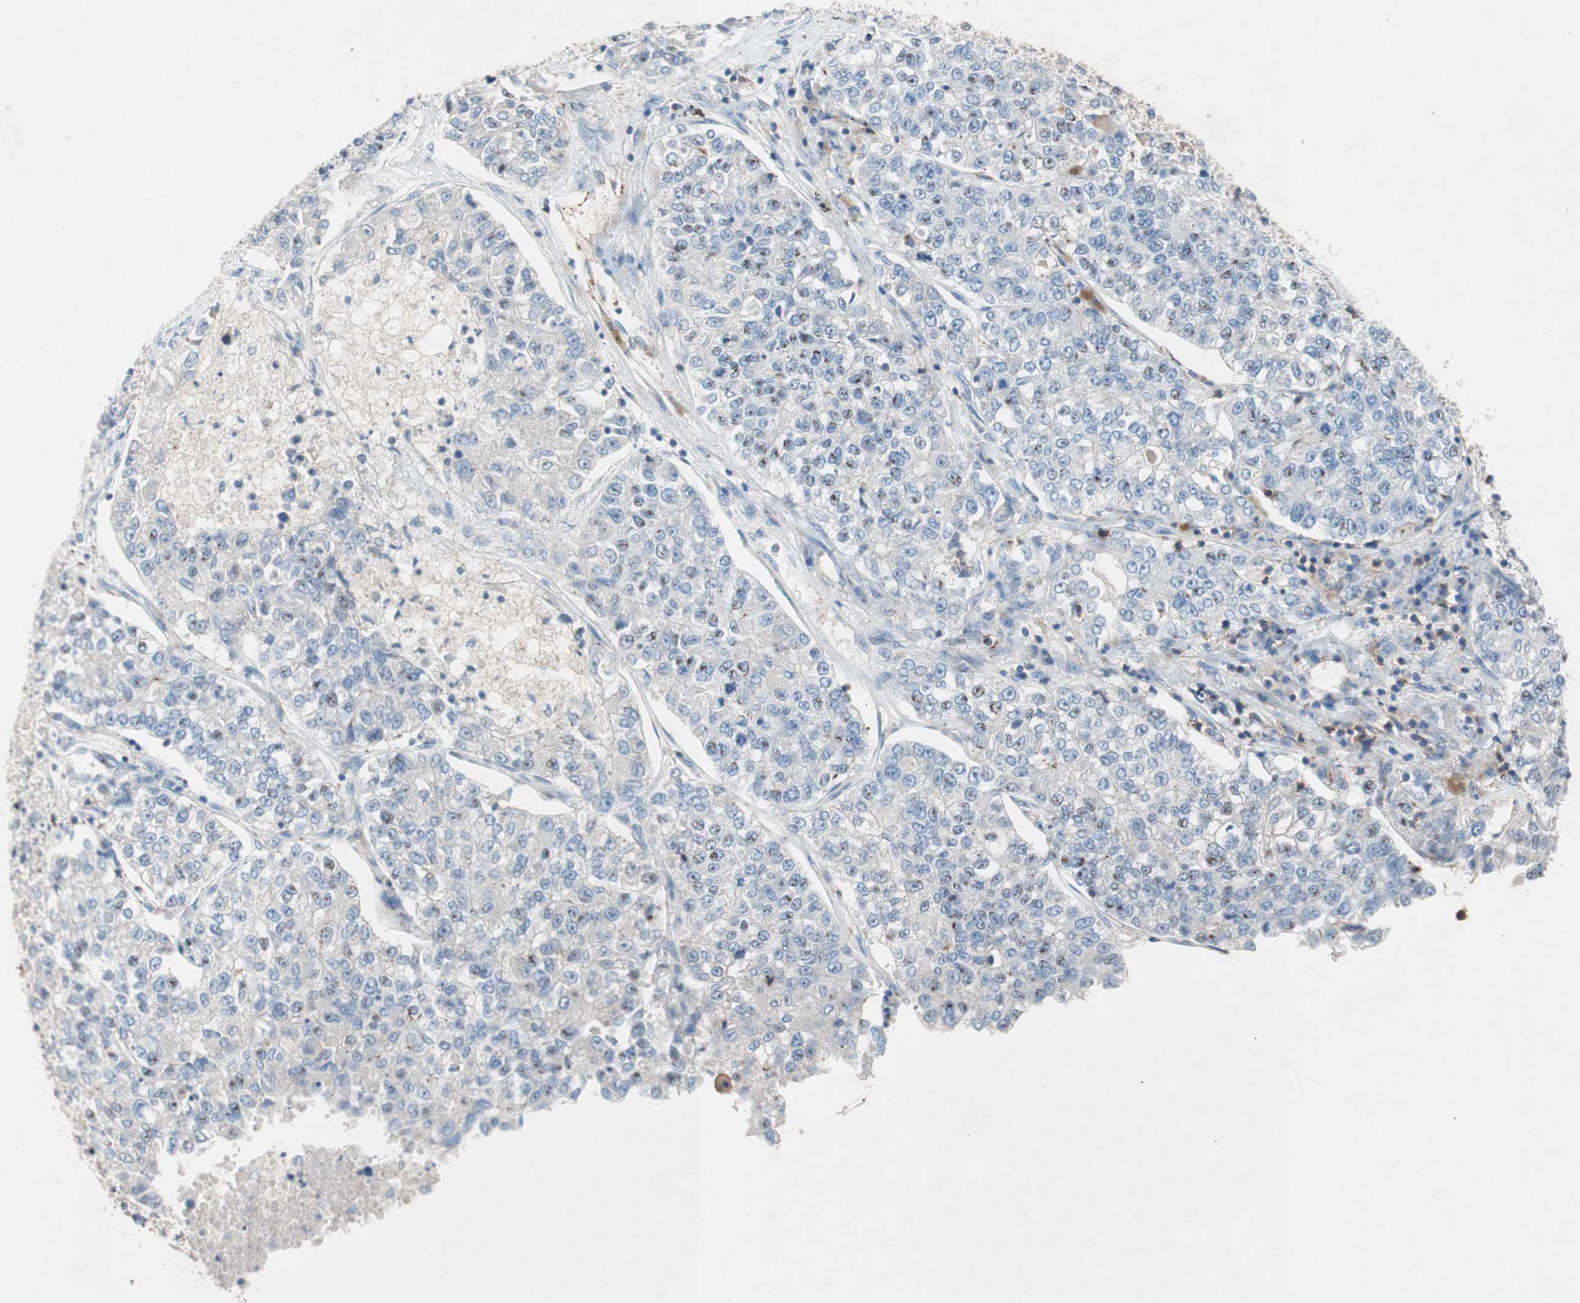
{"staining": {"intensity": "negative", "quantity": "none", "location": "none"}, "tissue": "lung cancer", "cell_type": "Tumor cells", "image_type": "cancer", "snomed": [{"axis": "morphology", "description": "Adenocarcinoma, NOS"}, {"axis": "topography", "description": "Lung"}], "caption": "IHC of human adenocarcinoma (lung) exhibits no expression in tumor cells.", "gene": "GALT", "patient": {"sex": "male", "age": 49}}